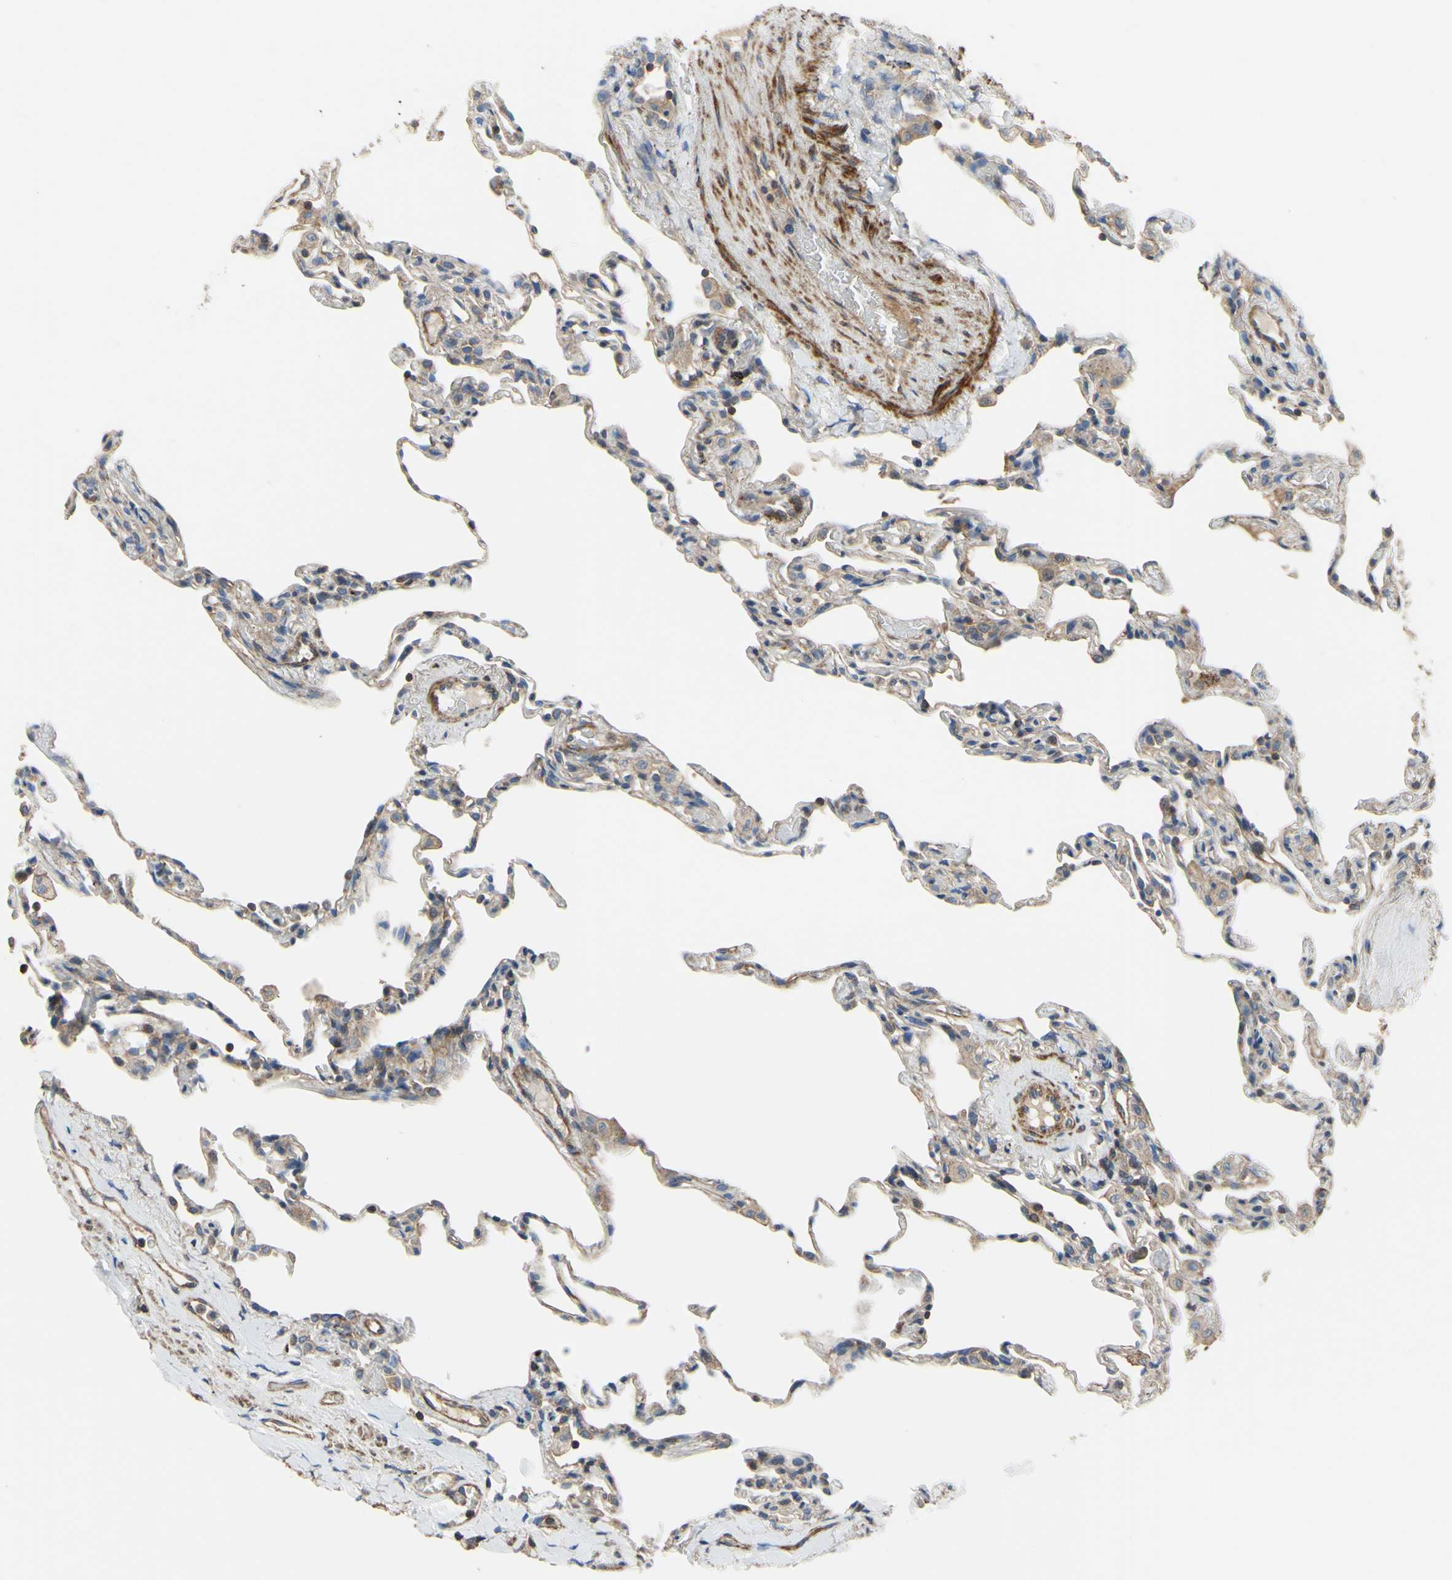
{"staining": {"intensity": "weak", "quantity": ">75%", "location": "cytoplasmic/membranous"}, "tissue": "lung", "cell_type": "Alveolar cells", "image_type": "normal", "snomed": [{"axis": "morphology", "description": "Normal tissue, NOS"}, {"axis": "topography", "description": "Lung"}], "caption": "Approximately >75% of alveolar cells in normal human lung exhibit weak cytoplasmic/membranous protein expression as visualized by brown immunohistochemical staining.", "gene": "BECN1", "patient": {"sex": "male", "age": 59}}